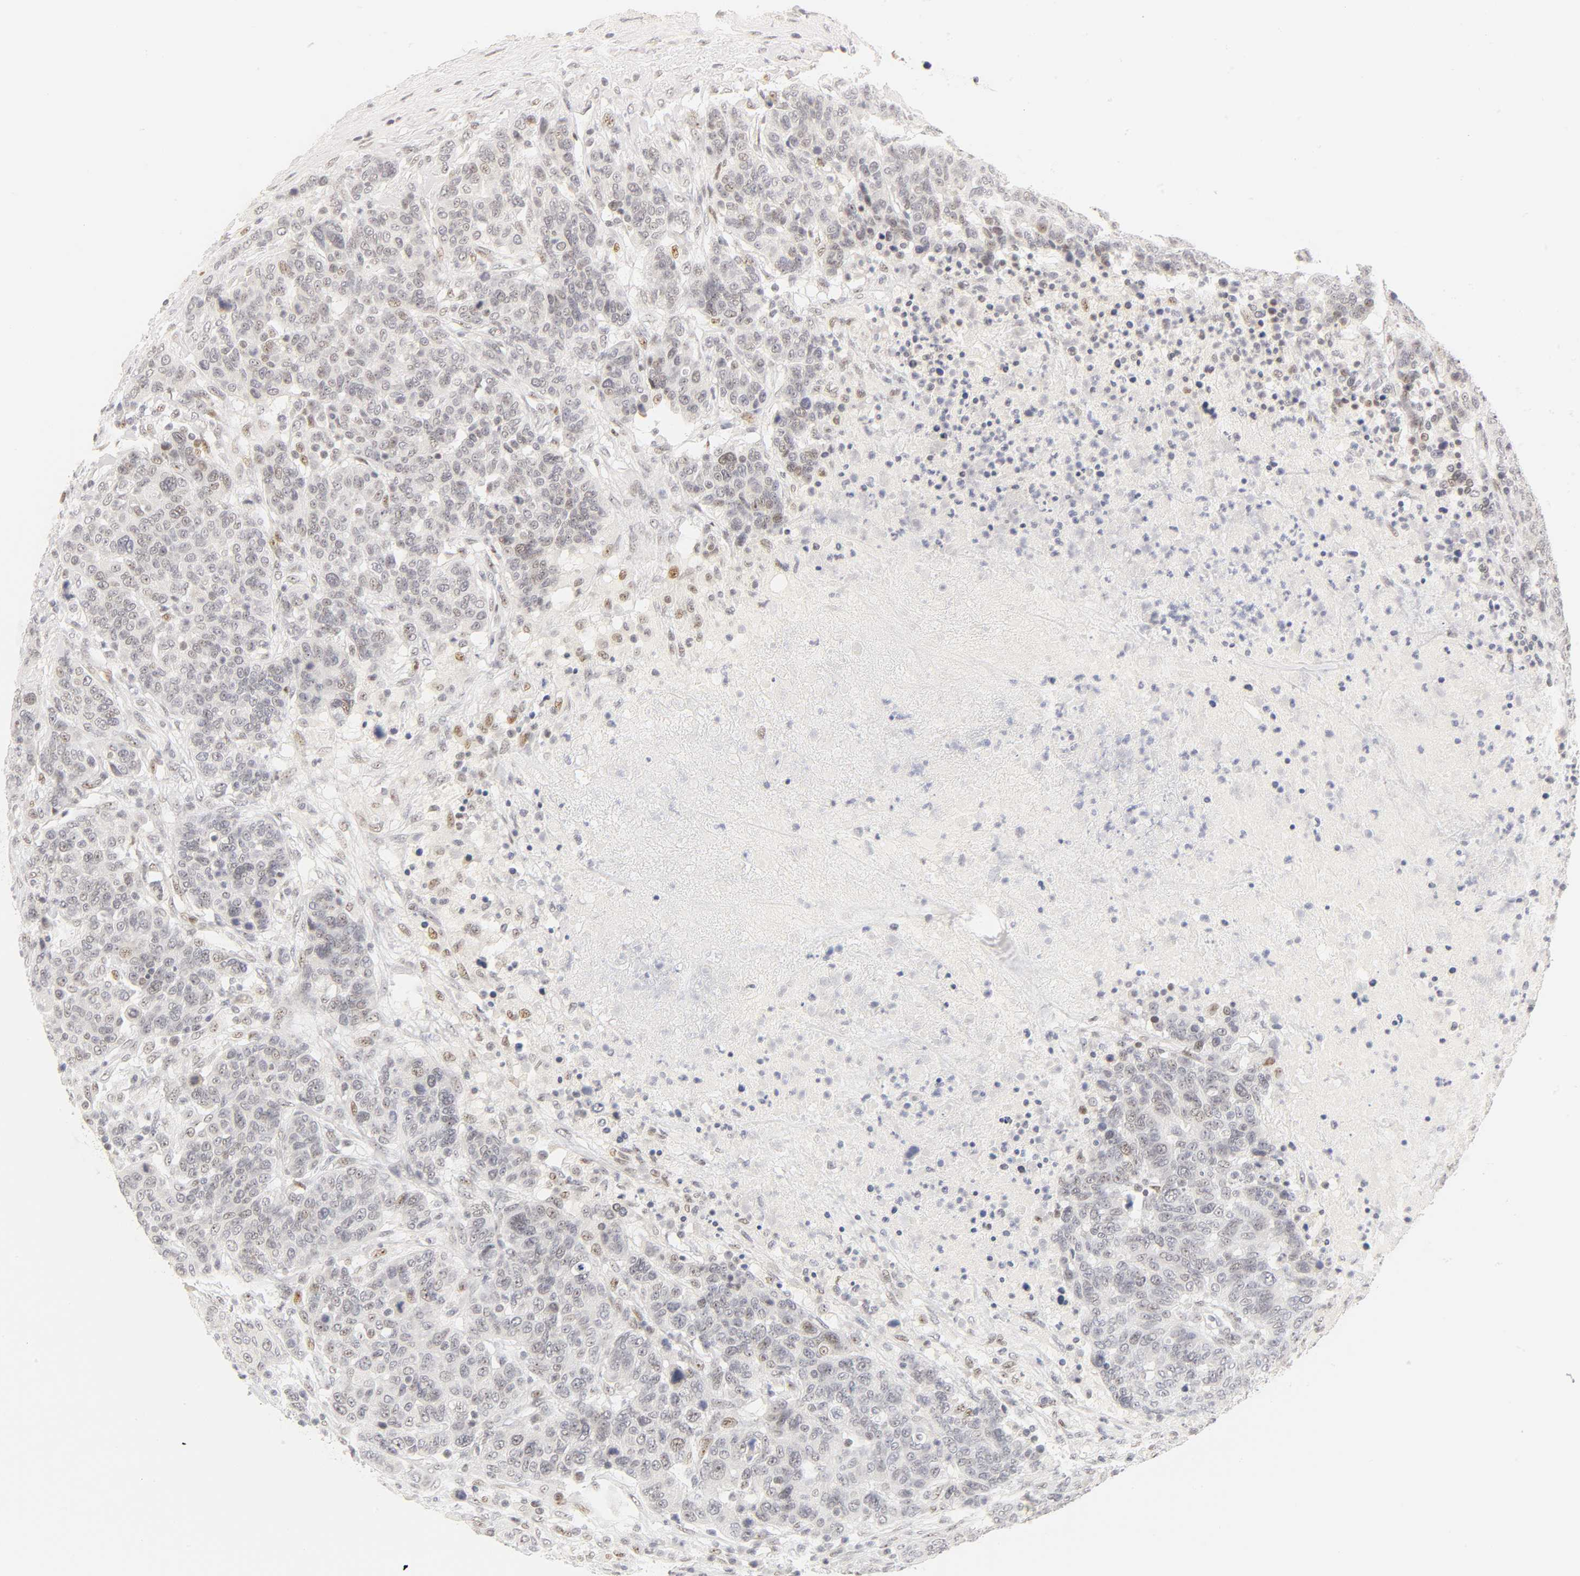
{"staining": {"intensity": "weak", "quantity": "<25%", "location": "nuclear"}, "tissue": "breast cancer", "cell_type": "Tumor cells", "image_type": "cancer", "snomed": [{"axis": "morphology", "description": "Duct carcinoma"}, {"axis": "topography", "description": "Breast"}], "caption": "Immunohistochemistry (IHC) image of human breast cancer (invasive ductal carcinoma) stained for a protein (brown), which demonstrates no staining in tumor cells.", "gene": "MNAT1", "patient": {"sex": "female", "age": 37}}